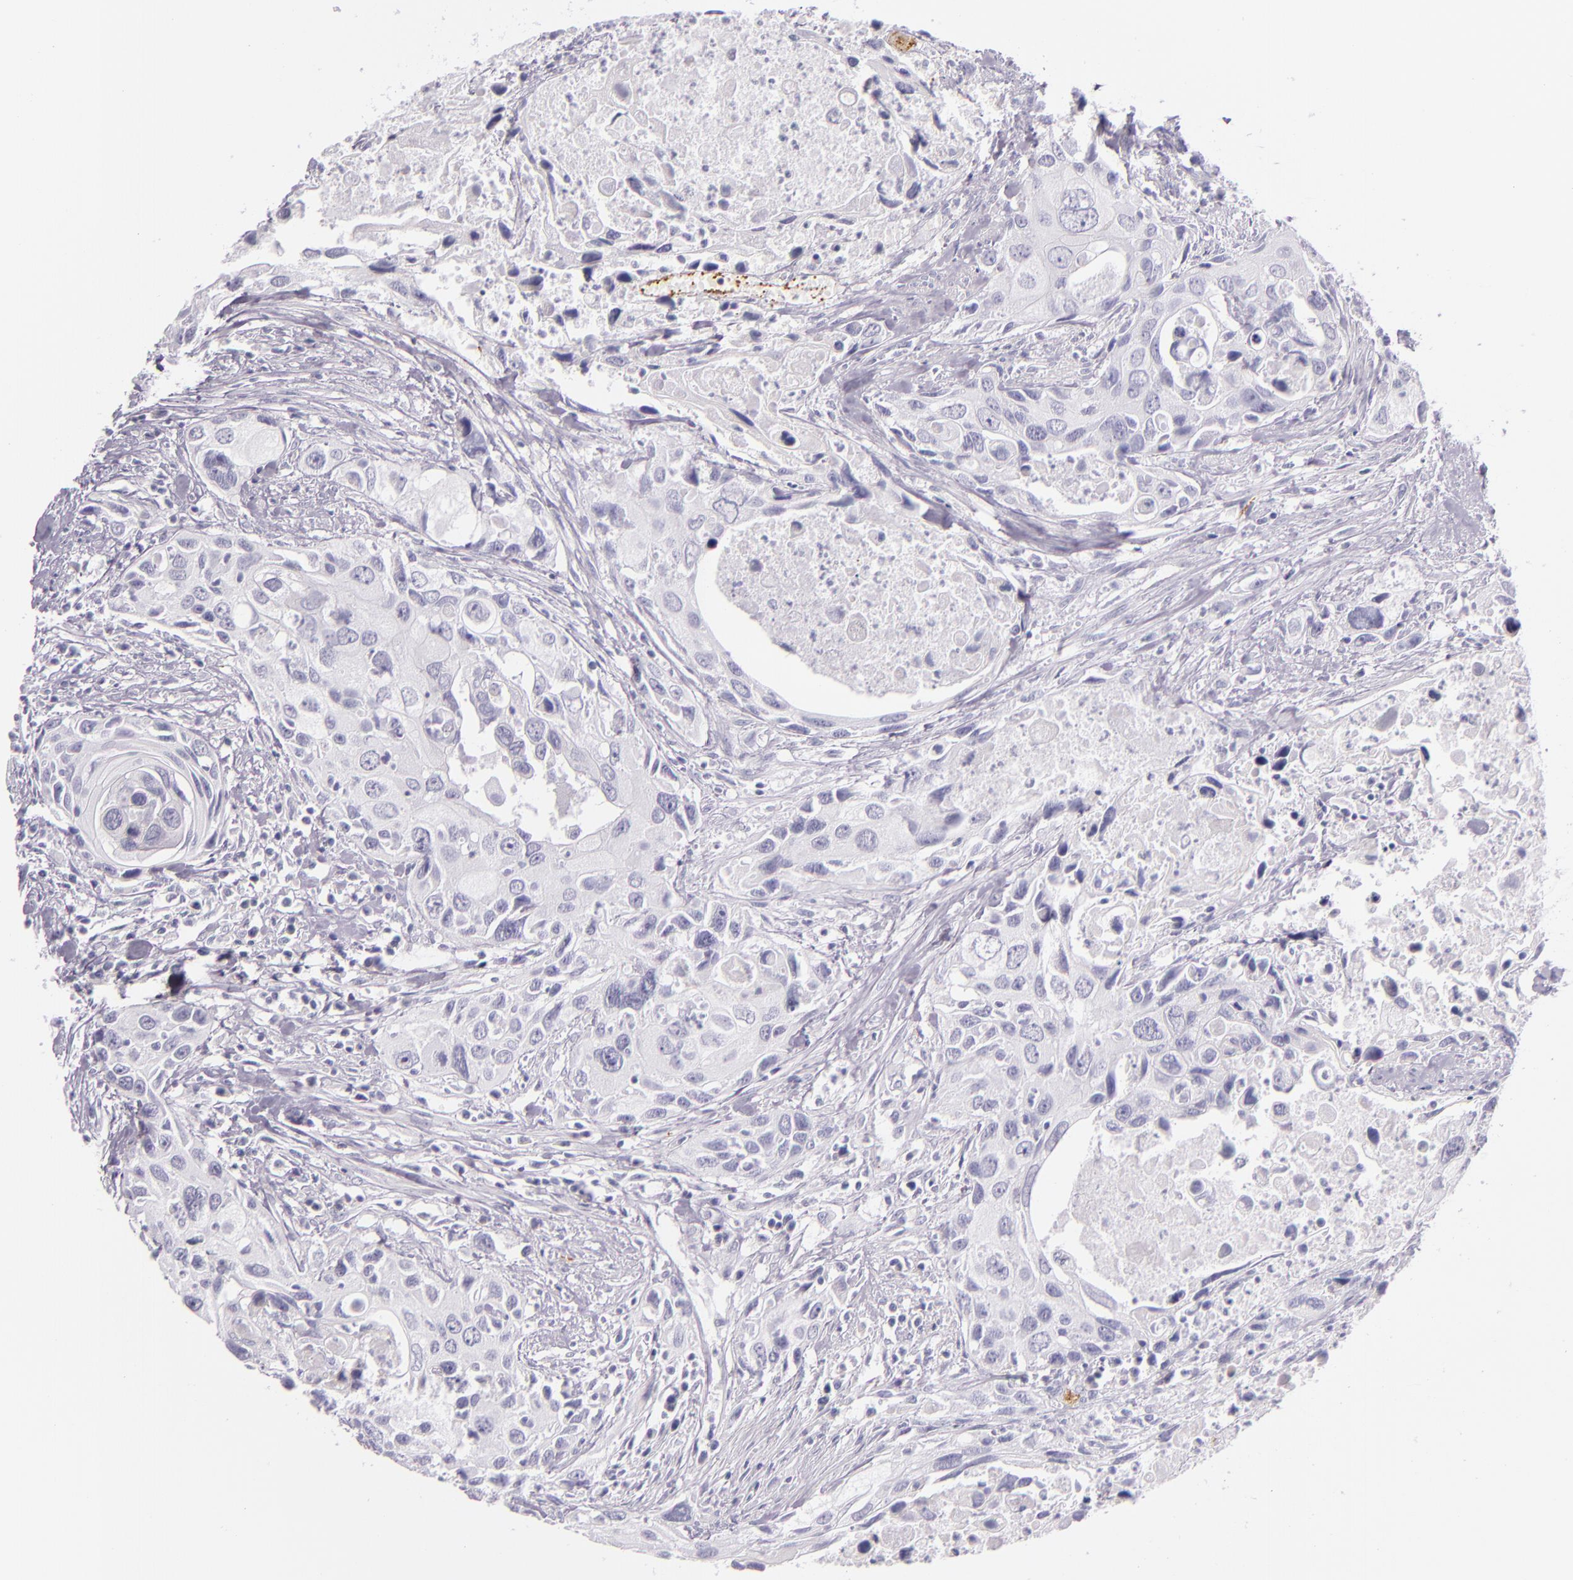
{"staining": {"intensity": "negative", "quantity": "none", "location": "none"}, "tissue": "urothelial cancer", "cell_type": "Tumor cells", "image_type": "cancer", "snomed": [{"axis": "morphology", "description": "Urothelial carcinoma, High grade"}, {"axis": "topography", "description": "Urinary bladder"}], "caption": "A photomicrograph of high-grade urothelial carcinoma stained for a protein shows no brown staining in tumor cells.", "gene": "SELP", "patient": {"sex": "male", "age": 71}}